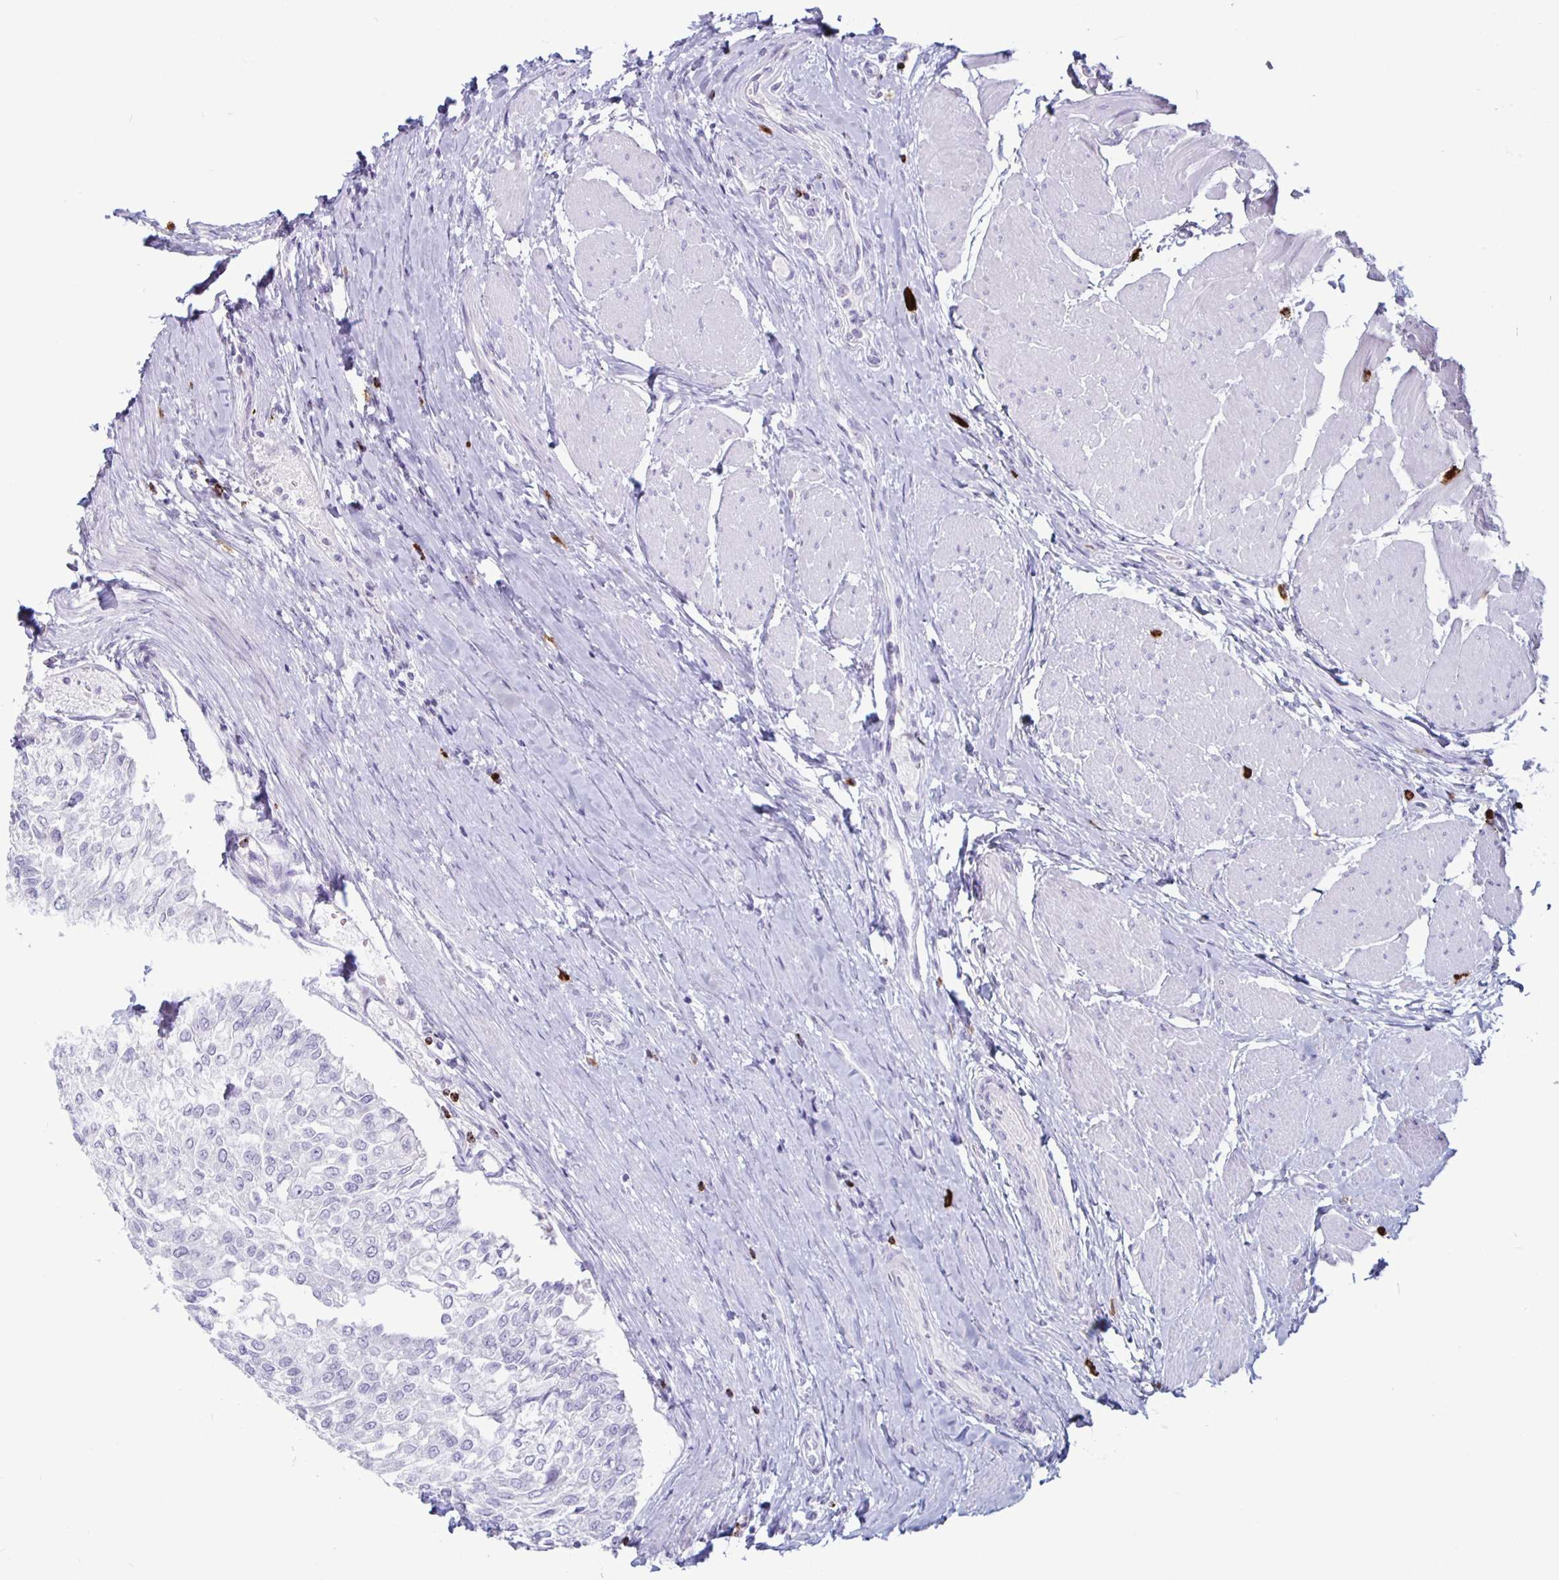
{"staining": {"intensity": "negative", "quantity": "none", "location": "none"}, "tissue": "urothelial cancer", "cell_type": "Tumor cells", "image_type": "cancer", "snomed": [{"axis": "morphology", "description": "Urothelial carcinoma, NOS"}, {"axis": "topography", "description": "Urinary bladder"}], "caption": "An immunohistochemistry (IHC) image of urothelial cancer is shown. There is no staining in tumor cells of urothelial cancer.", "gene": "GZMK", "patient": {"sex": "male", "age": 67}}